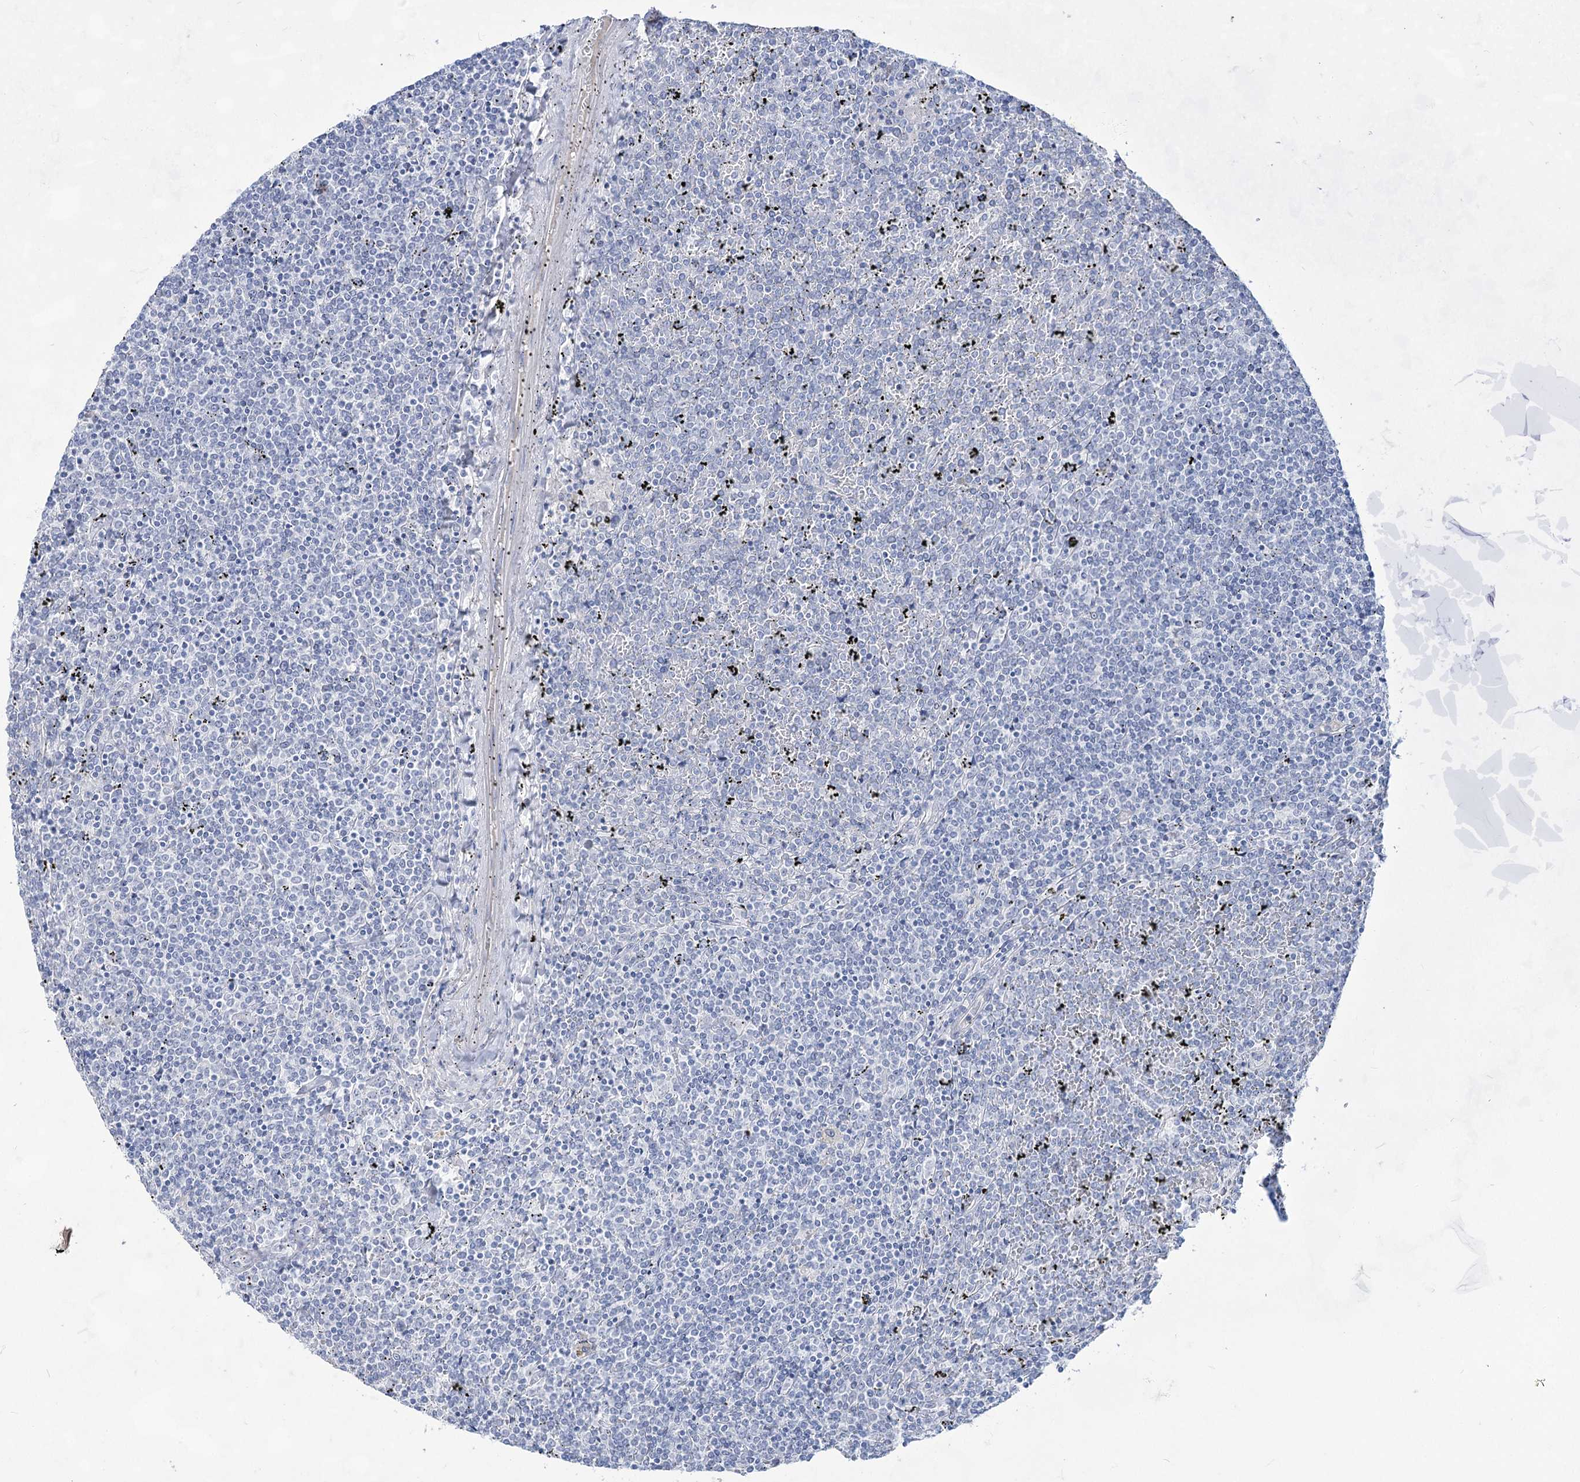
{"staining": {"intensity": "negative", "quantity": "none", "location": "none"}, "tissue": "lymphoma", "cell_type": "Tumor cells", "image_type": "cancer", "snomed": [{"axis": "morphology", "description": "Malignant lymphoma, non-Hodgkin's type, Low grade"}, {"axis": "topography", "description": "Spleen"}], "caption": "A histopathology image of lymphoma stained for a protein shows no brown staining in tumor cells. Brightfield microscopy of immunohistochemistry stained with DAB (3,3'-diaminobenzidine) (brown) and hematoxylin (blue), captured at high magnification.", "gene": "ACRV1", "patient": {"sex": "female", "age": 19}}